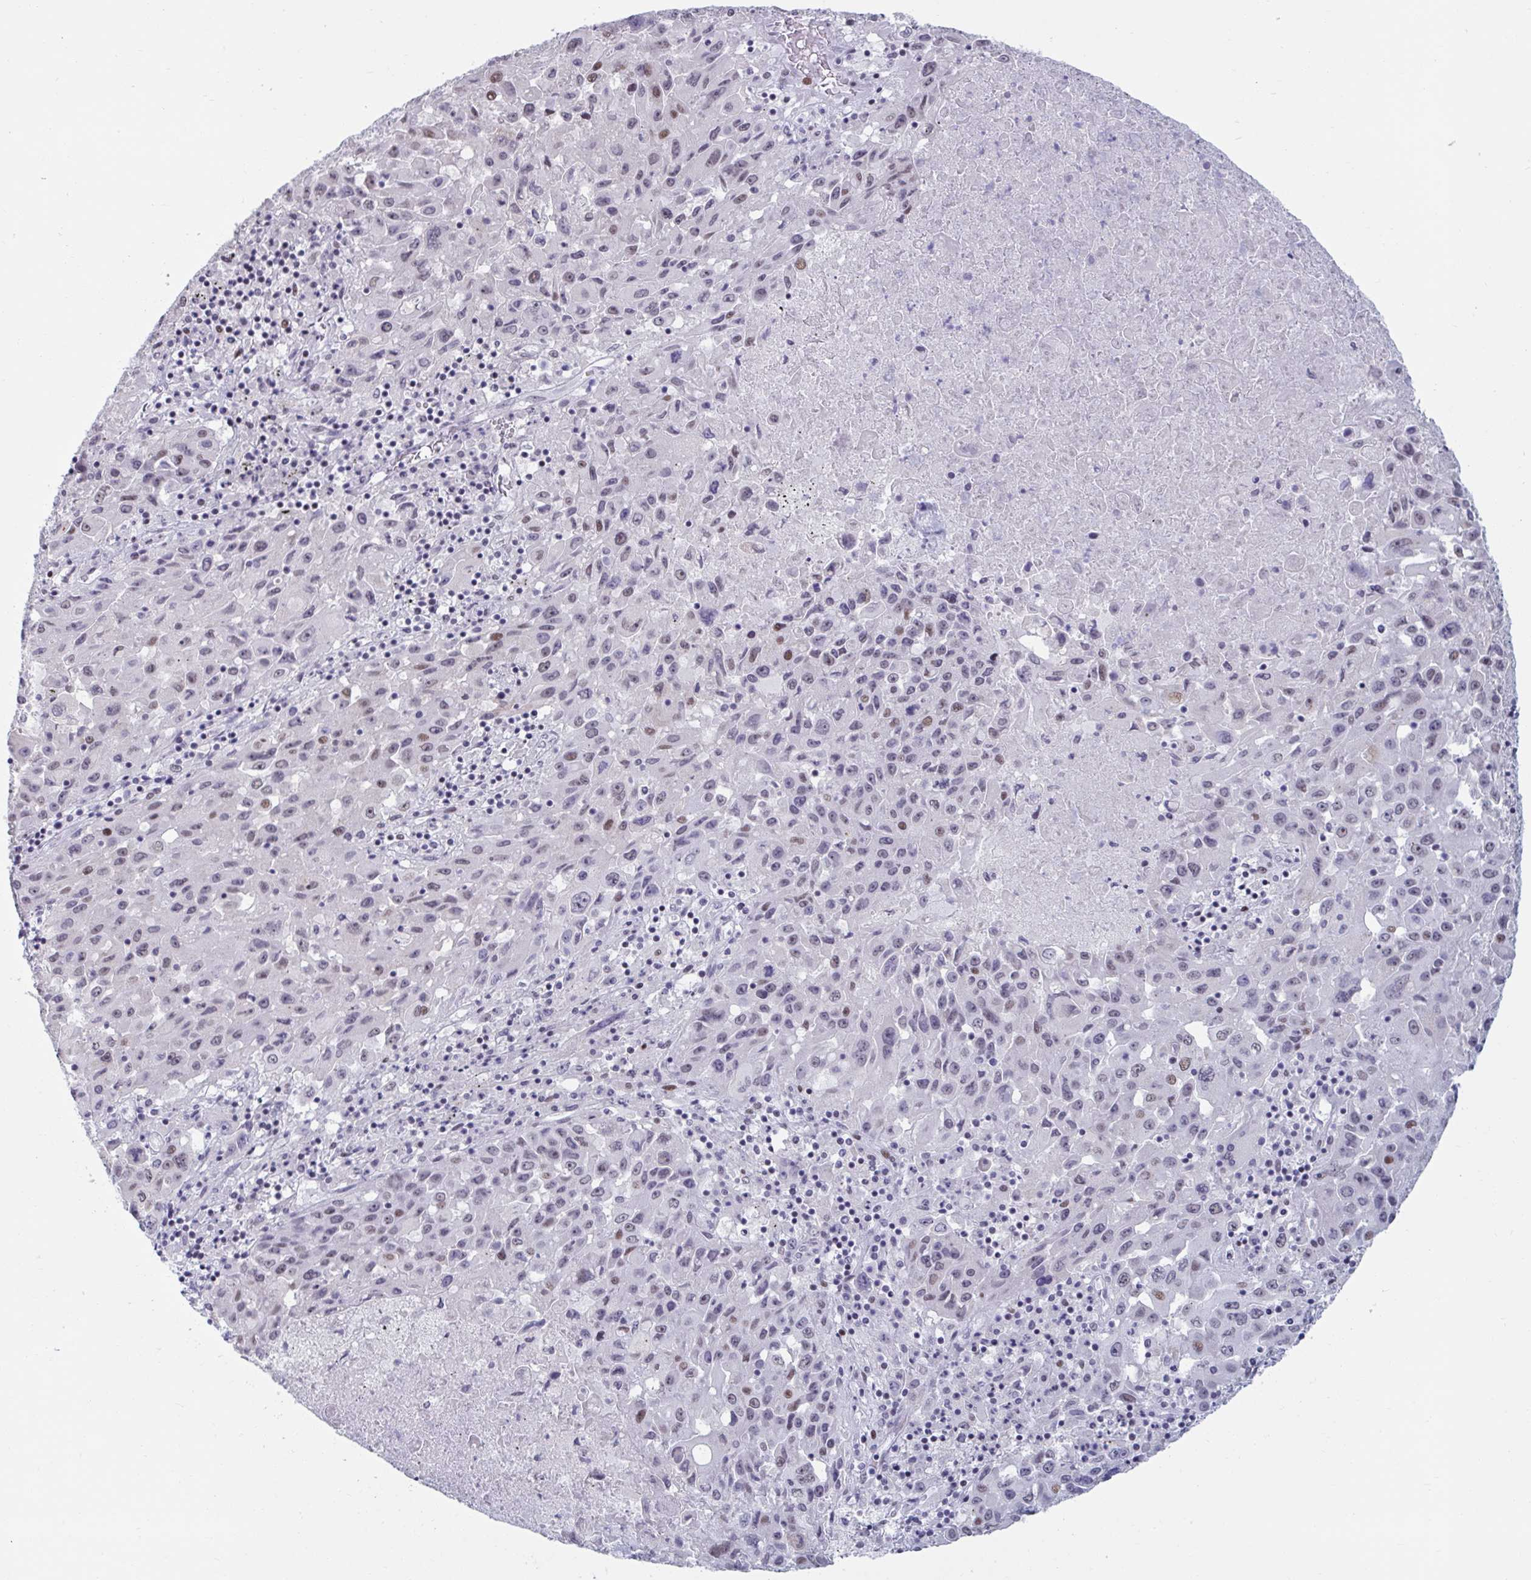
{"staining": {"intensity": "weak", "quantity": "25%-75%", "location": "nuclear"}, "tissue": "lung cancer", "cell_type": "Tumor cells", "image_type": "cancer", "snomed": [{"axis": "morphology", "description": "Squamous cell carcinoma, NOS"}, {"axis": "topography", "description": "Lung"}], "caption": "Tumor cells show low levels of weak nuclear expression in about 25%-75% of cells in lung cancer. (DAB (3,3'-diaminobenzidine) IHC, brown staining for protein, blue staining for nuclei).", "gene": "HSD17B6", "patient": {"sex": "male", "age": 63}}